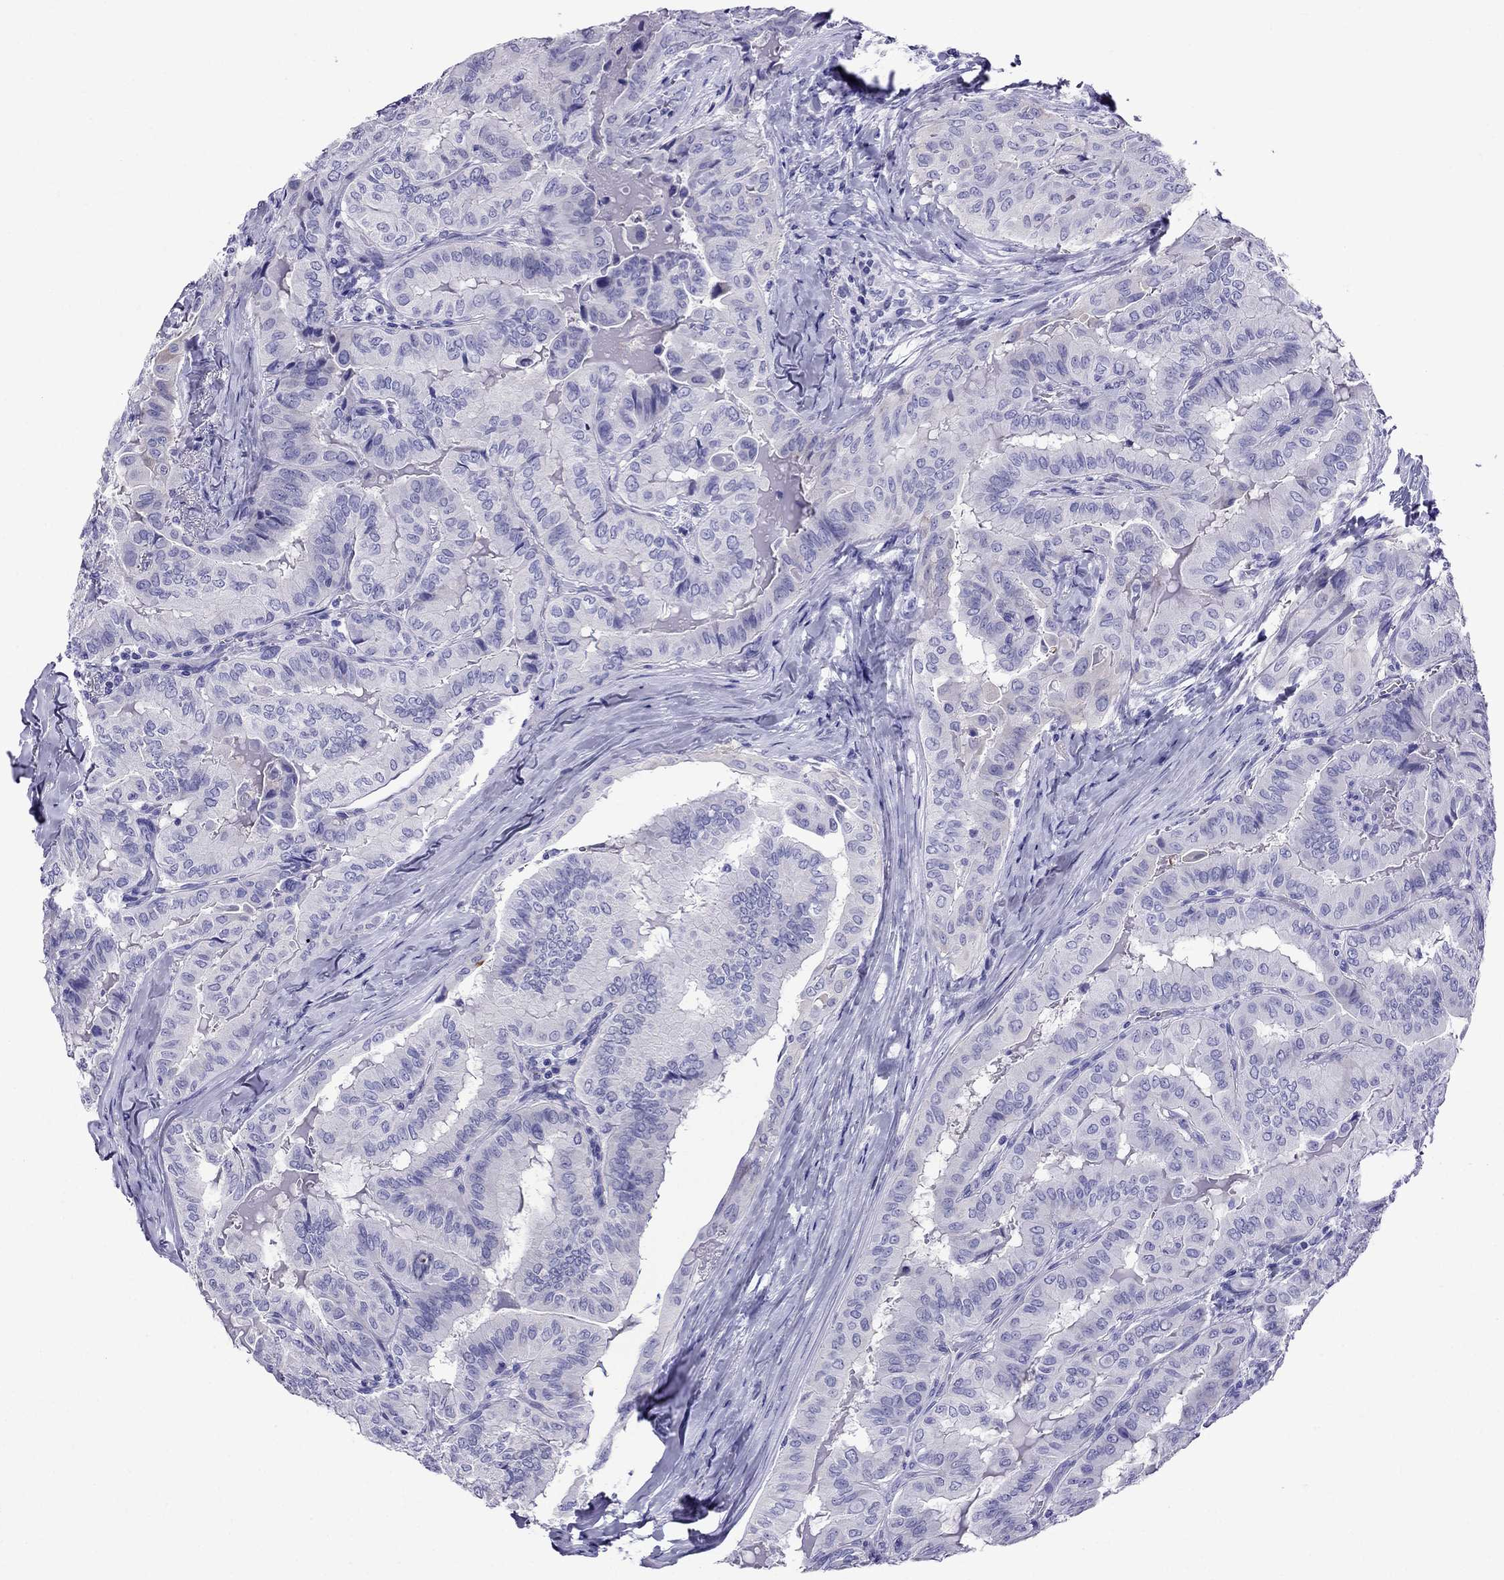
{"staining": {"intensity": "negative", "quantity": "none", "location": "none"}, "tissue": "thyroid cancer", "cell_type": "Tumor cells", "image_type": "cancer", "snomed": [{"axis": "morphology", "description": "Papillary adenocarcinoma, NOS"}, {"axis": "topography", "description": "Thyroid gland"}], "caption": "Protein analysis of papillary adenocarcinoma (thyroid) demonstrates no significant positivity in tumor cells.", "gene": "CRYBA1", "patient": {"sex": "female", "age": 68}}